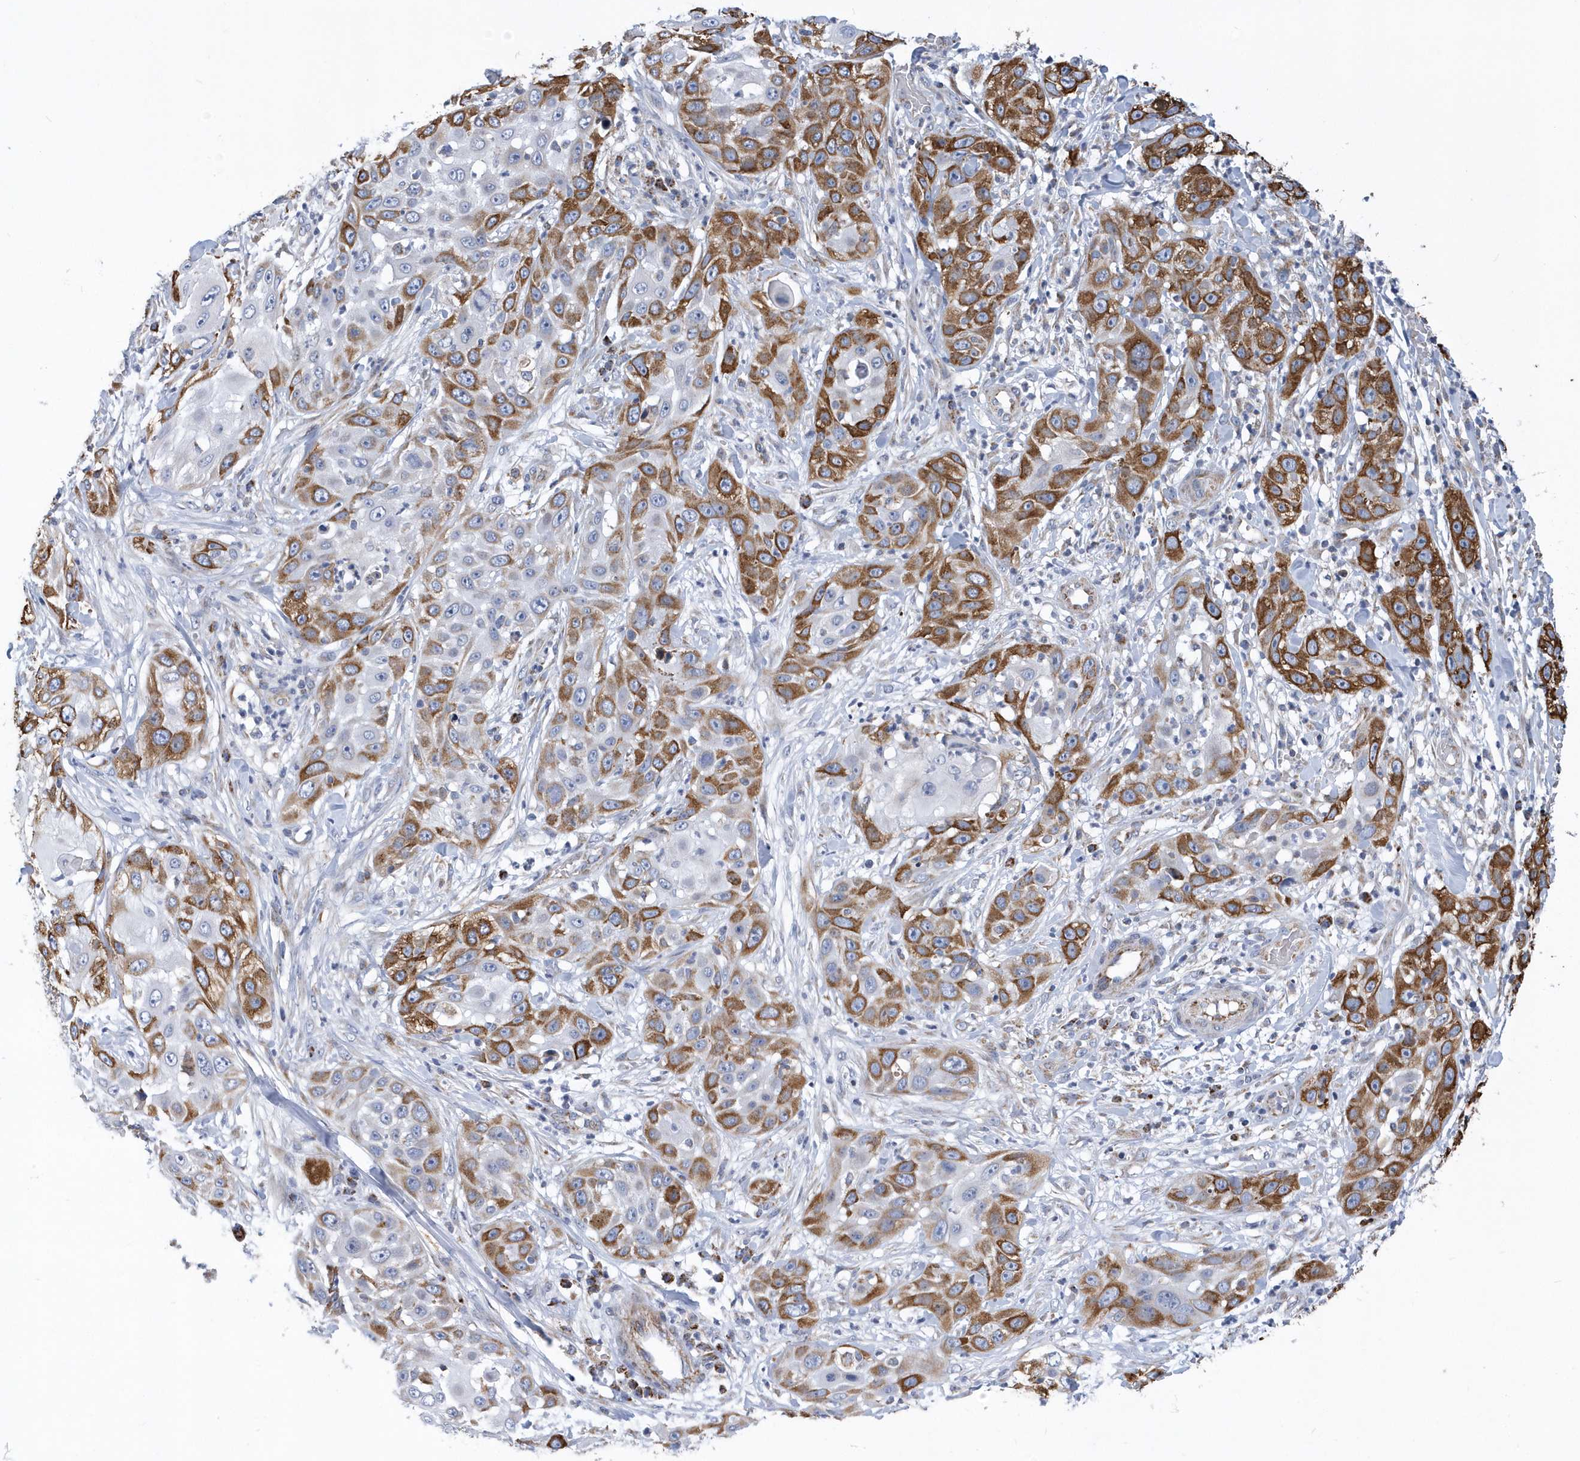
{"staining": {"intensity": "strong", "quantity": "25%-75%", "location": "cytoplasmic/membranous"}, "tissue": "skin cancer", "cell_type": "Tumor cells", "image_type": "cancer", "snomed": [{"axis": "morphology", "description": "Squamous cell carcinoma, NOS"}, {"axis": "topography", "description": "Skin"}], "caption": "Brown immunohistochemical staining in human skin cancer (squamous cell carcinoma) demonstrates strong cytoplasmic/membranous expression in about 25%-75% of tumor cells. Using DAB (brown) and hematoxylin (blue) stains, captured at high magnification using brightfield microscopy.", "gene": "VWA5B2", "patient": {"sex": "female", "age": 44}}